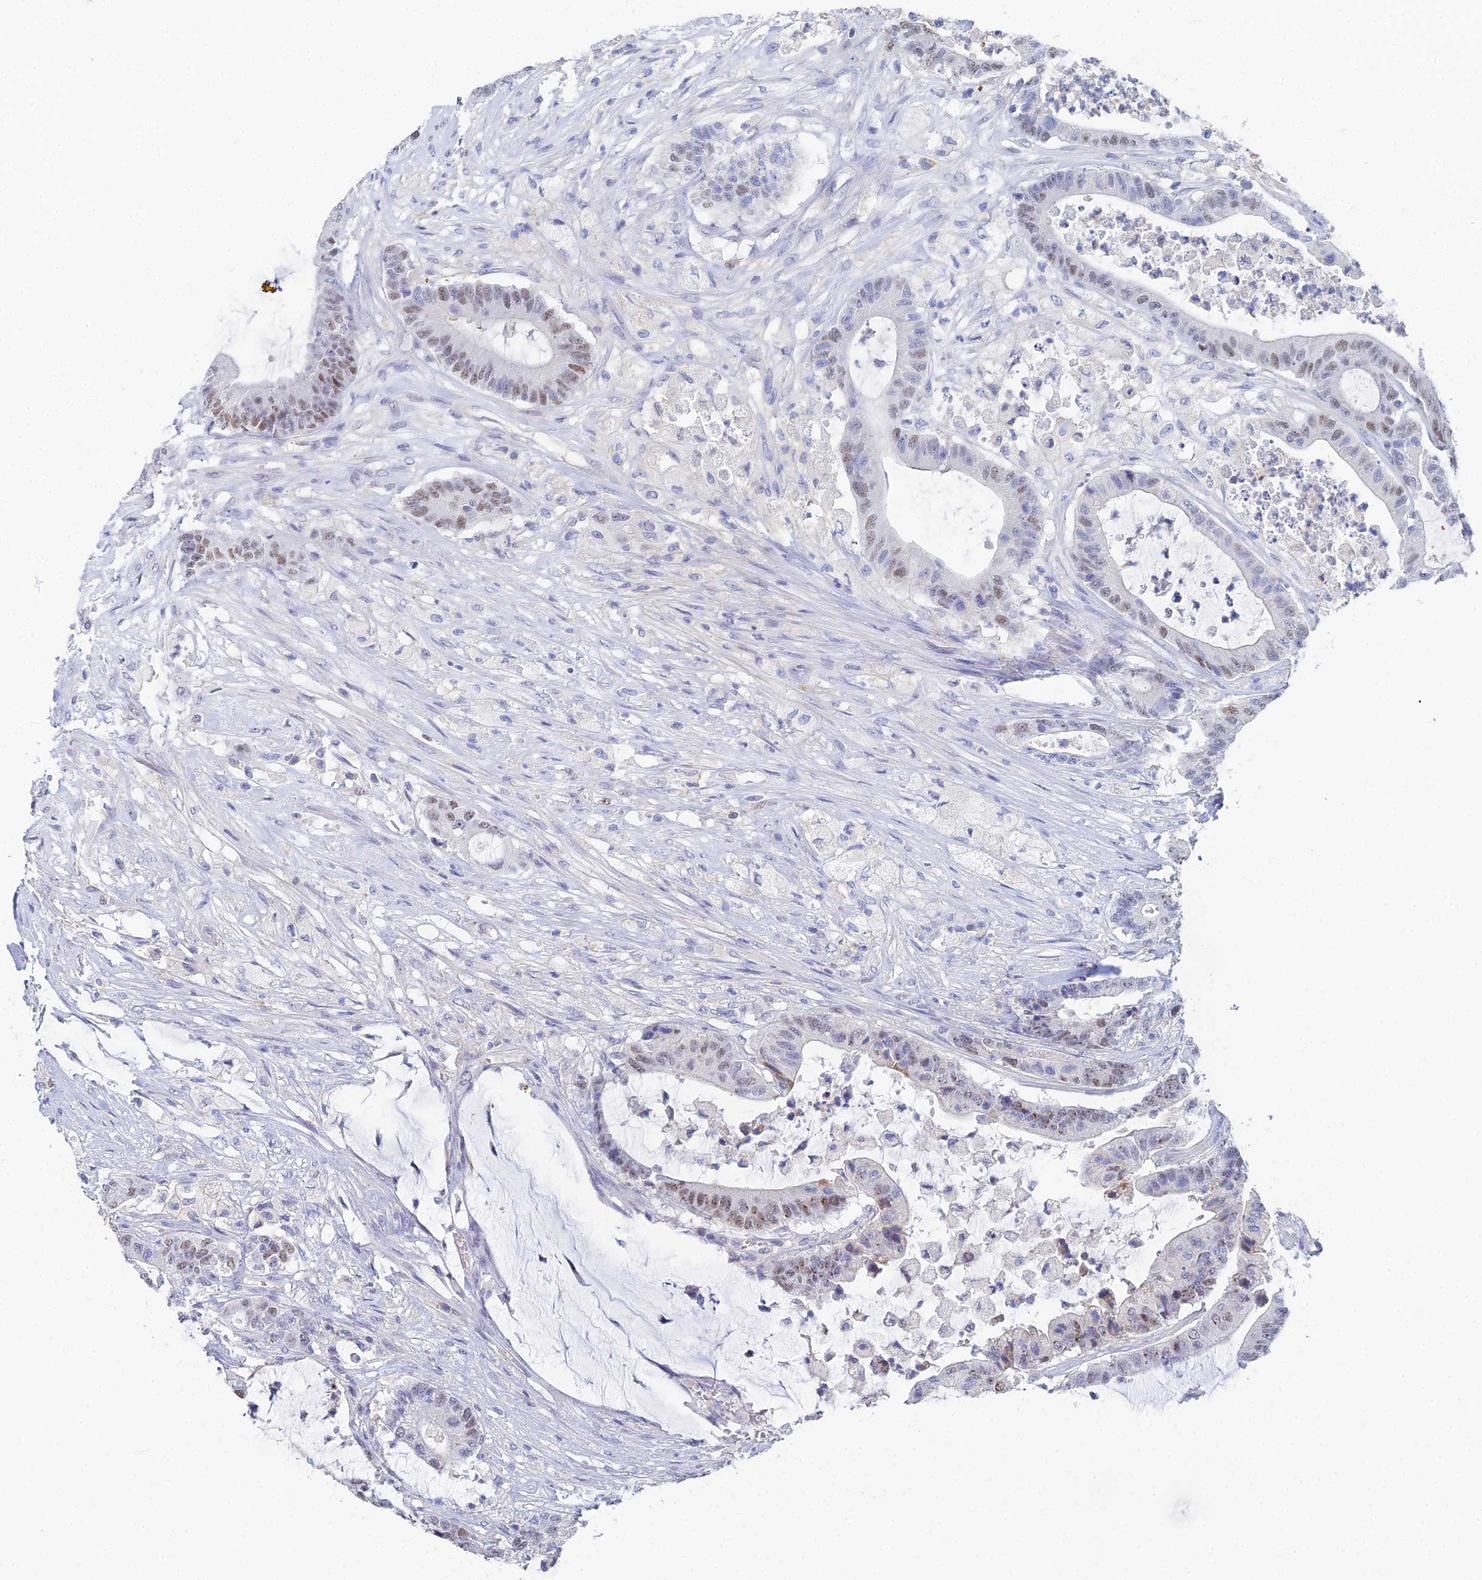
{"staining": {"intensity": "moderate", "quantity": "25%-75%", "location": "nuclear"}, "tissue": "colorectal cancer", "cell_type": "Tumor cells", "image_type": "cancer", "snomed": [{"axis": "morphology", "description": "Adenocarcinoma, NOS"}, {"axis": "topography", "description": "Colon"}], "caption": "IHC histopathology image of colorectal cancer stained for a protein (brown), which reveals medium levels of moderate nuclear positivity in approximately 25%-75% of tumor cells.", "gene": "MCM2", "patient": {"sex": "female", "age": 84}}